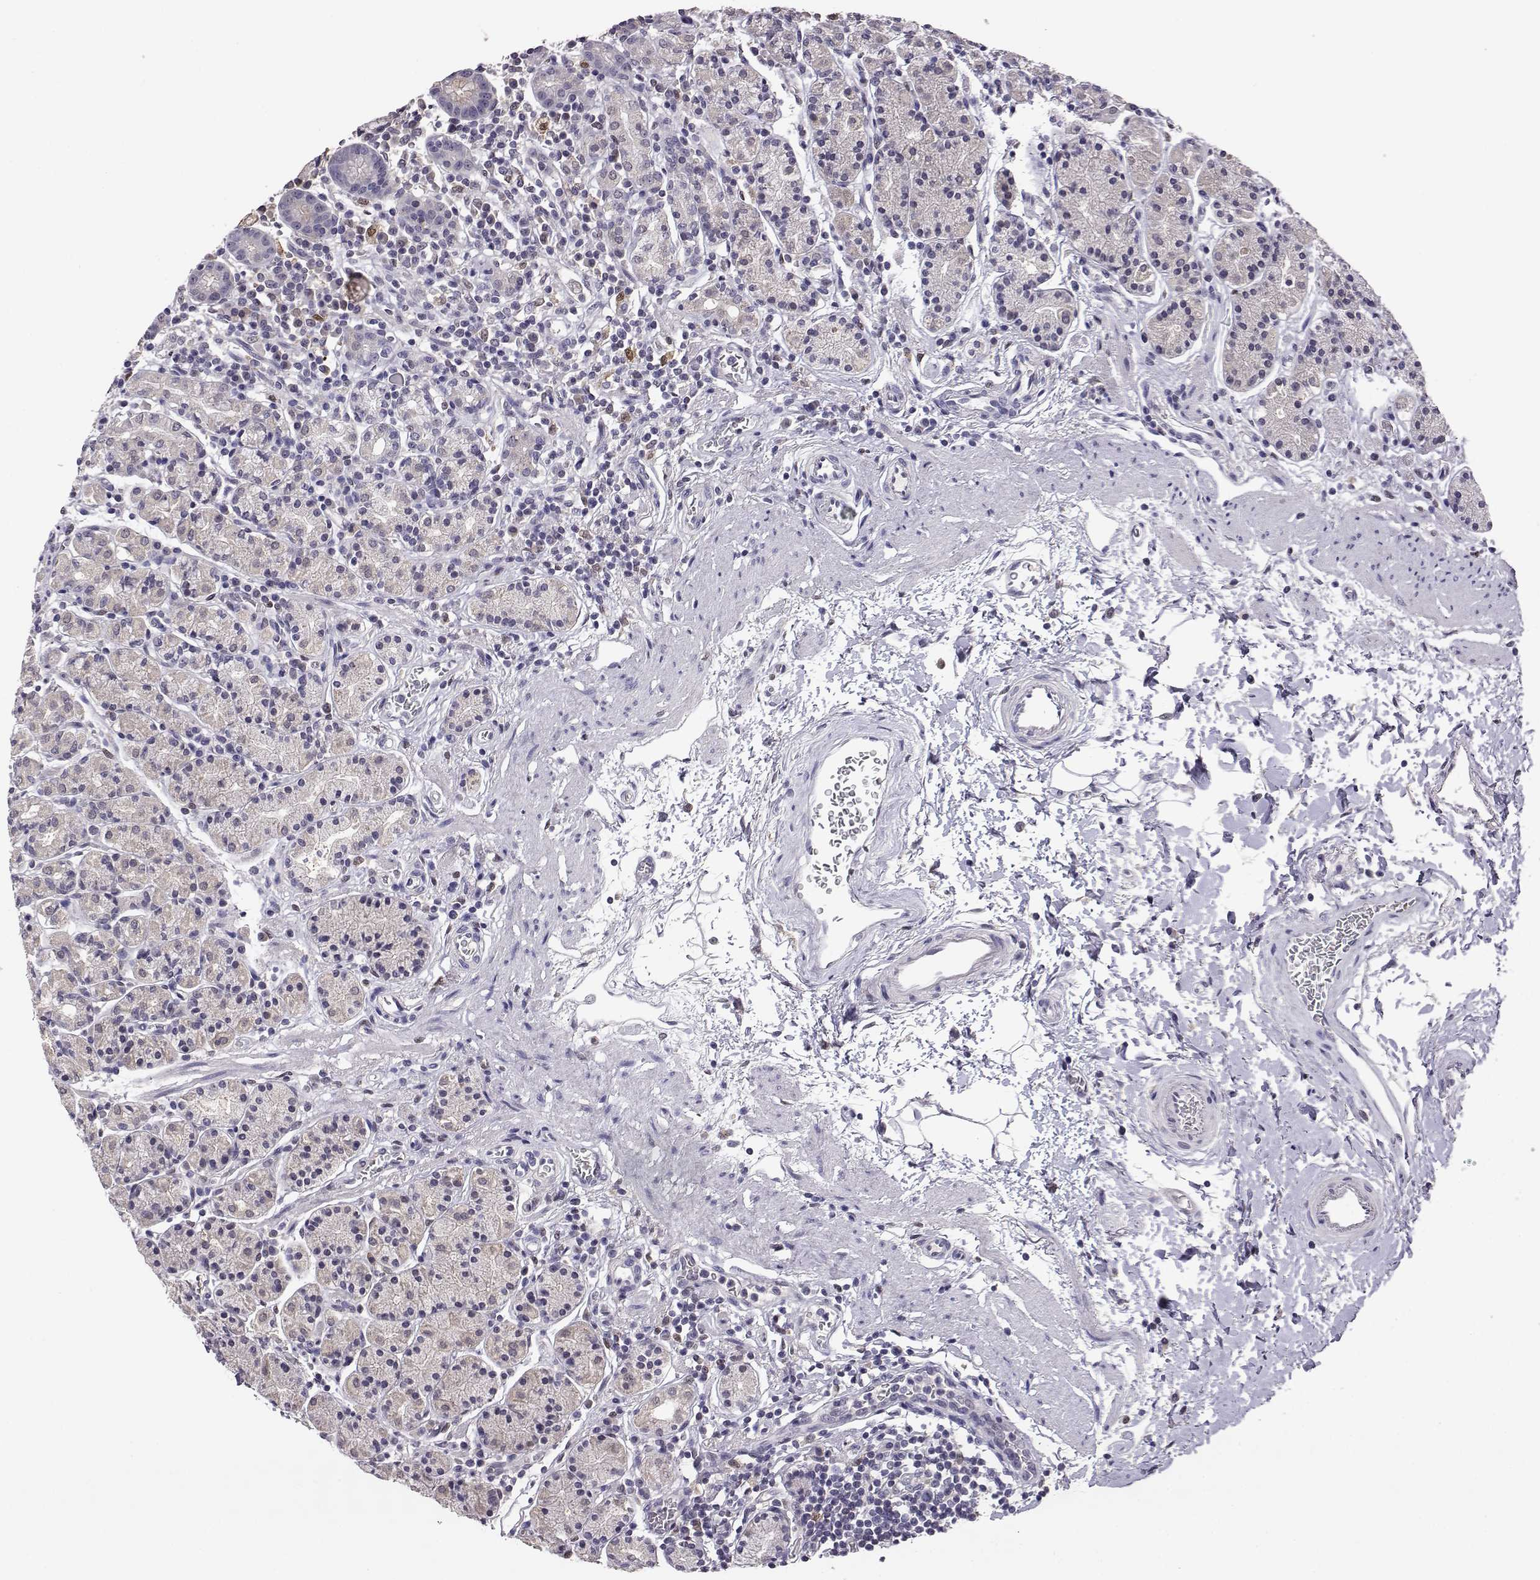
{"staining": {"intensity": "negative", "quantity": "none", "location": "none"}, "tissue": "stomach", "cell_type": "Glandular cells", "image_type": "normal", "snomed": [{"axis": "morphology", "description": "Normal tissue, NOS"}, {"axis": "topography", "description": "Stomach, upper"}, {"axis": "topography", "description": "Stomach"}], "caption": "IHC photomicrograph of unremarkable stomach: human stomach stained with DAB exhibits no significant protein expression in glandular cells. Nuclei are stained in blue.", "gene": "AKR1B1", "patient": {"sex": "male", "age": 62}}